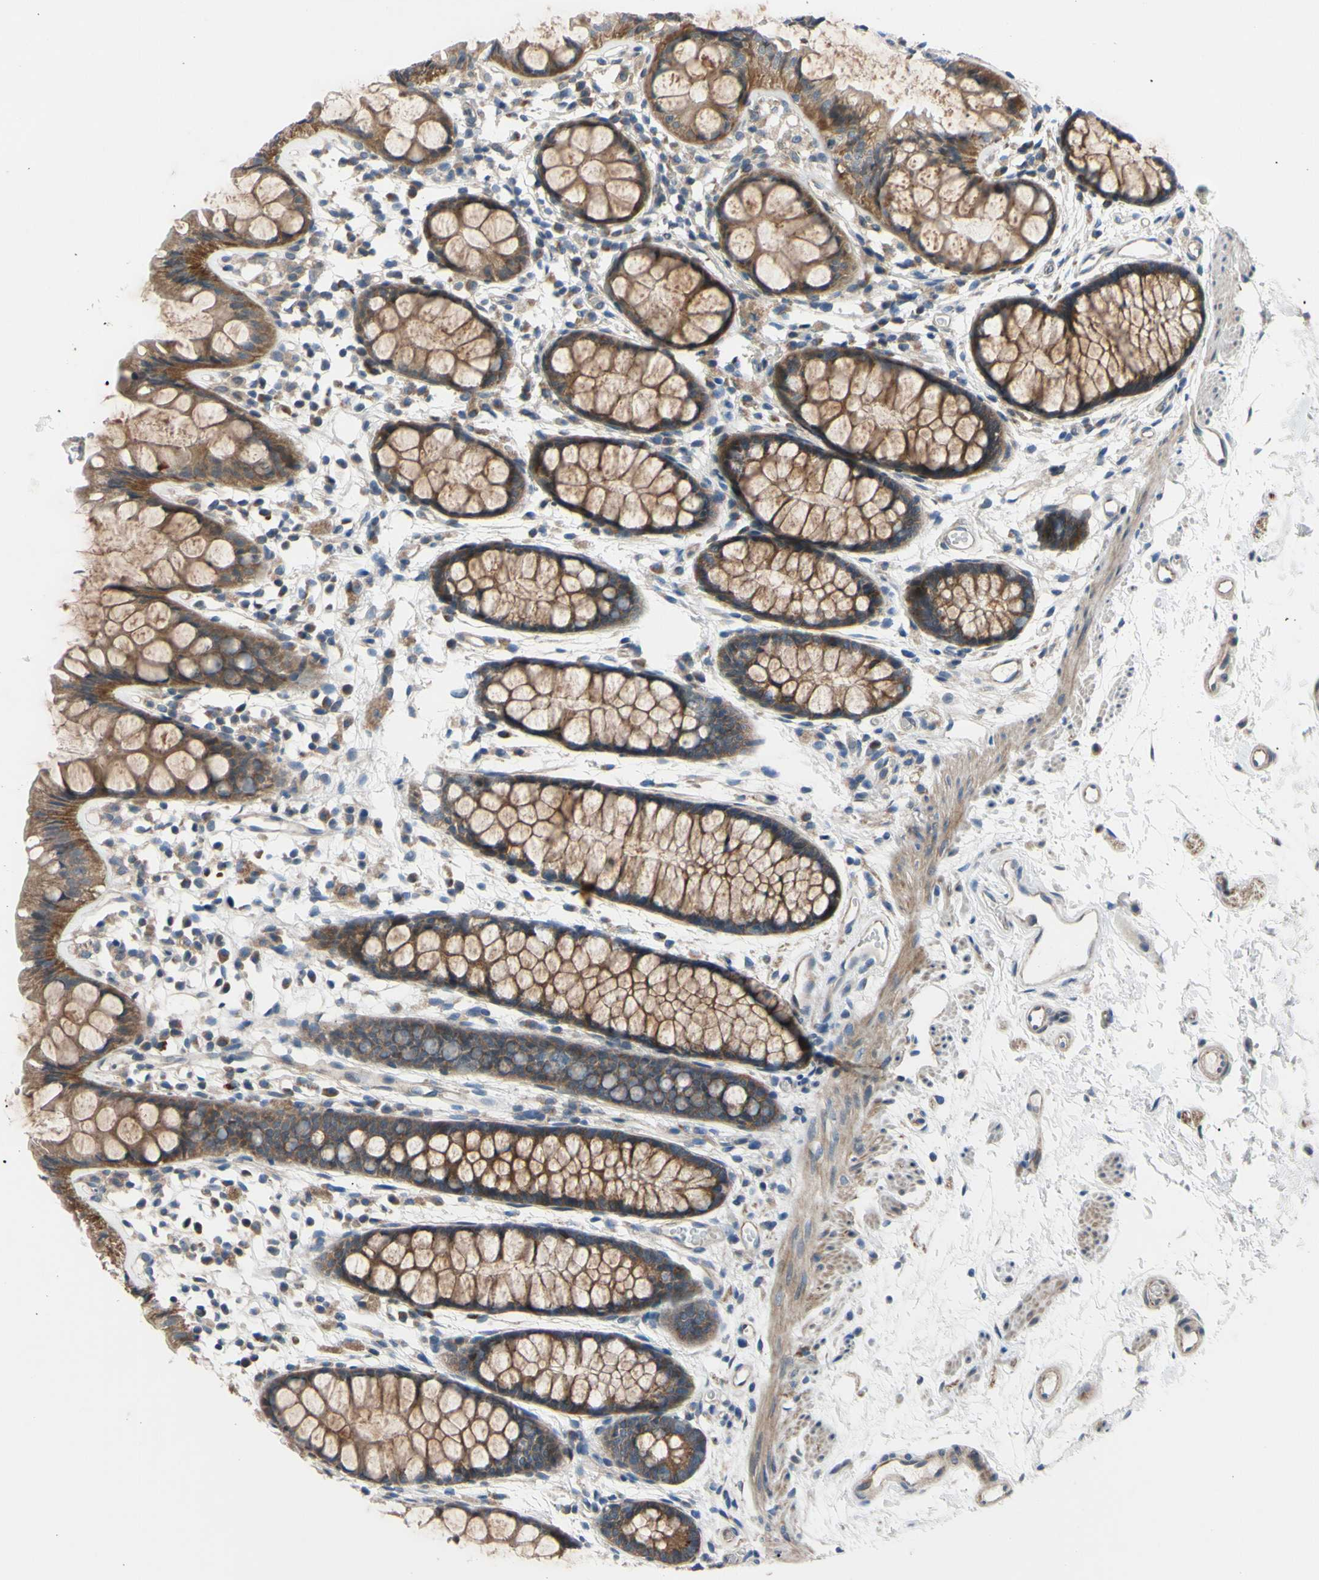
{"staining": {"intensity": "moderate", "quantity": ">75%", "location": "cytoplasmic/membranous"}, "tissue": "rectum", "cell_type": "Glandular cells", "image_type": "normal", "snomed": [{"axis": "morphology", "description": "Normal tissue, NOS"}, {"axis": "topography", "description": "Rectum"}], "caption": "Immunohistochemistry staining of benign rectum, which exhibits medium levels of moderate cytoplasmic/membranous expression in approximately >75% of glandular cells indicating moderate cytoplasmic/membranous protein staining. The staining was performed using DAB (brown) for protein detection and nuclei were counterstained in hematoxylin (blue).", "gene": "SVIL", "patient": {"sex": "female", "age": 66}}